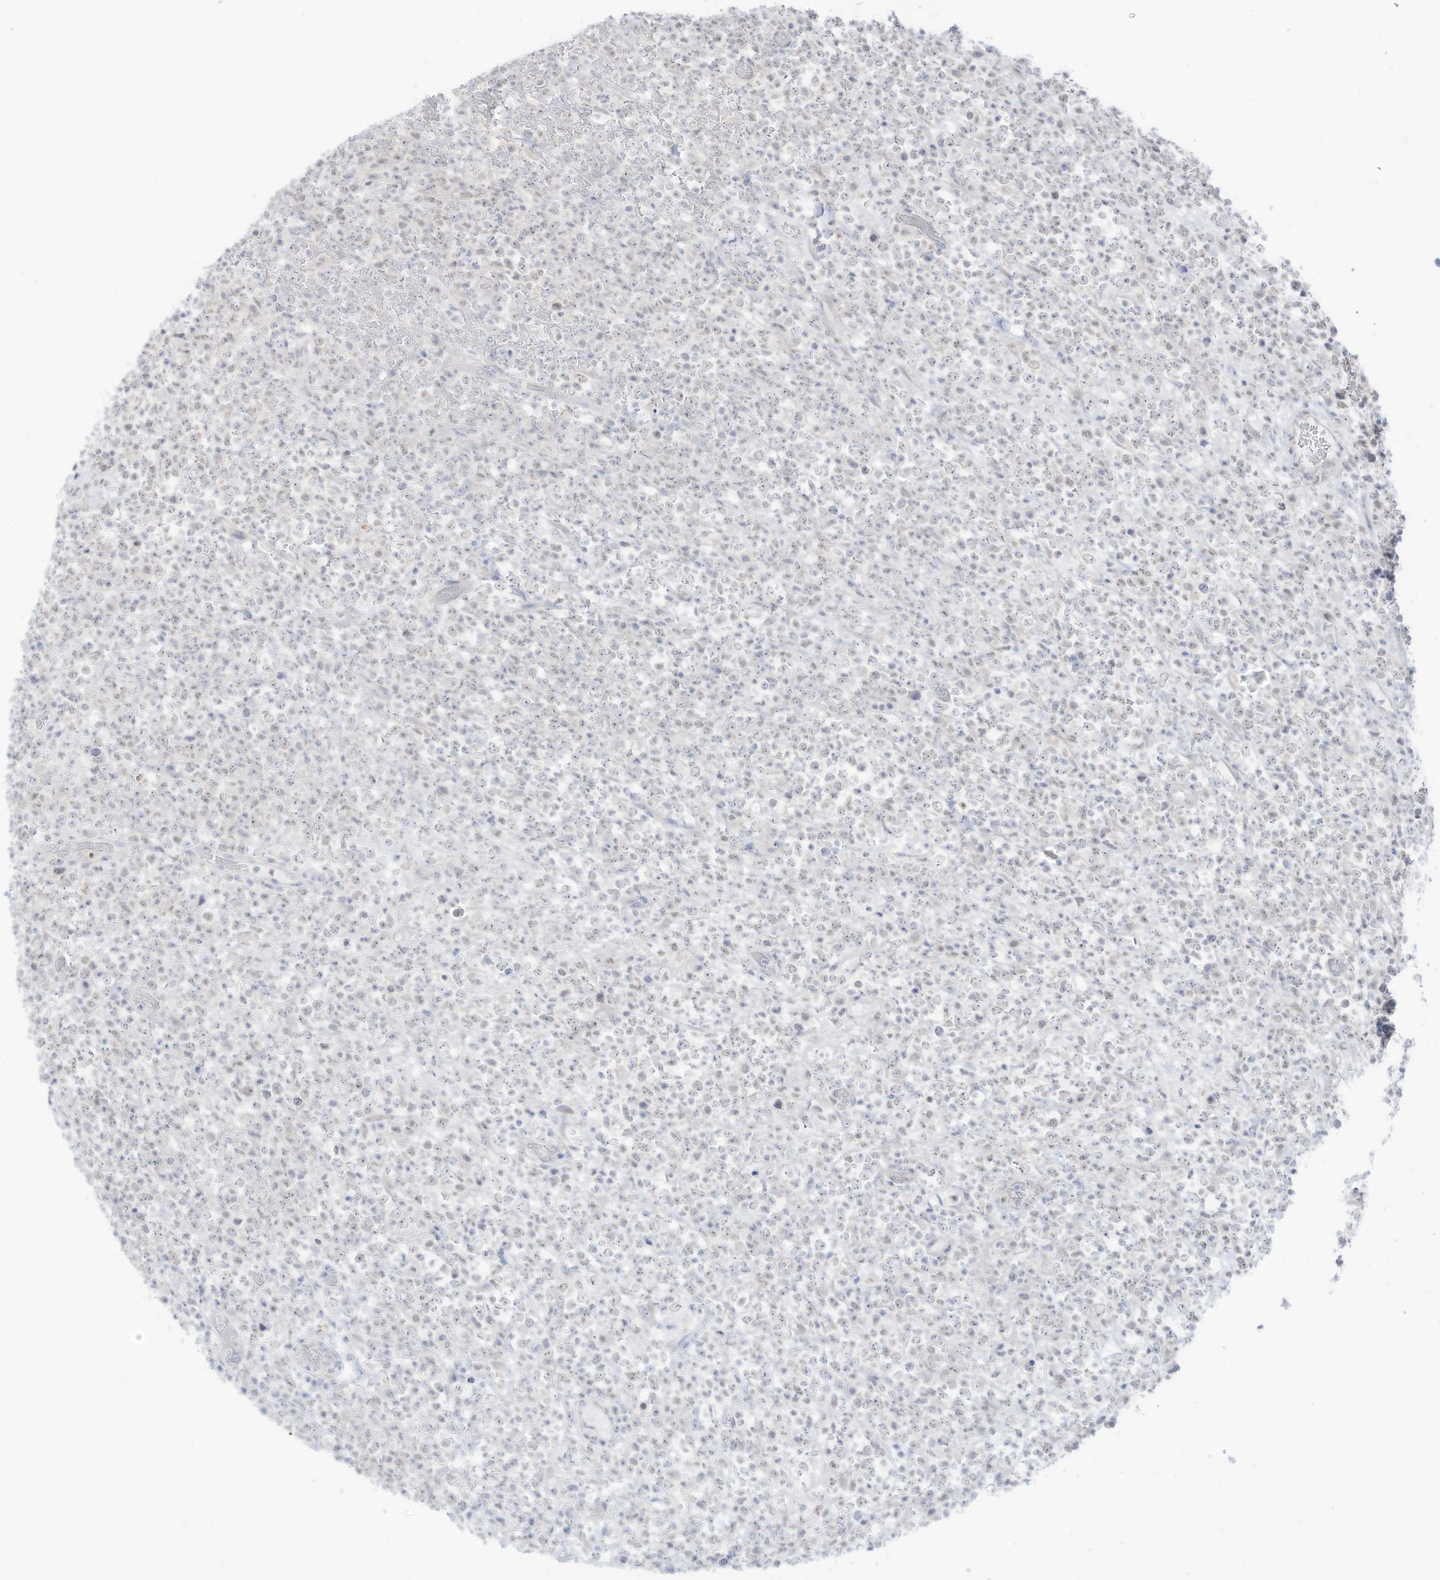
{"staining": {"intensity": "negative", "quantity": "none", "location": "none"}, "tissue": "lymphoma", "cell_type": "Tumor cells", "image_type": "cancer", "snomed": [{"axis": "morphology", "description": "Malignant lymphoma, non-Hodgkin's type, High grade"}, {"axis": "topography", "description": "Colon"}], "caption": "Tumor cells show no significant protein staining in lymphoma.", "gene": "OGT", "patient": {"sex": "female", "age": 53}}